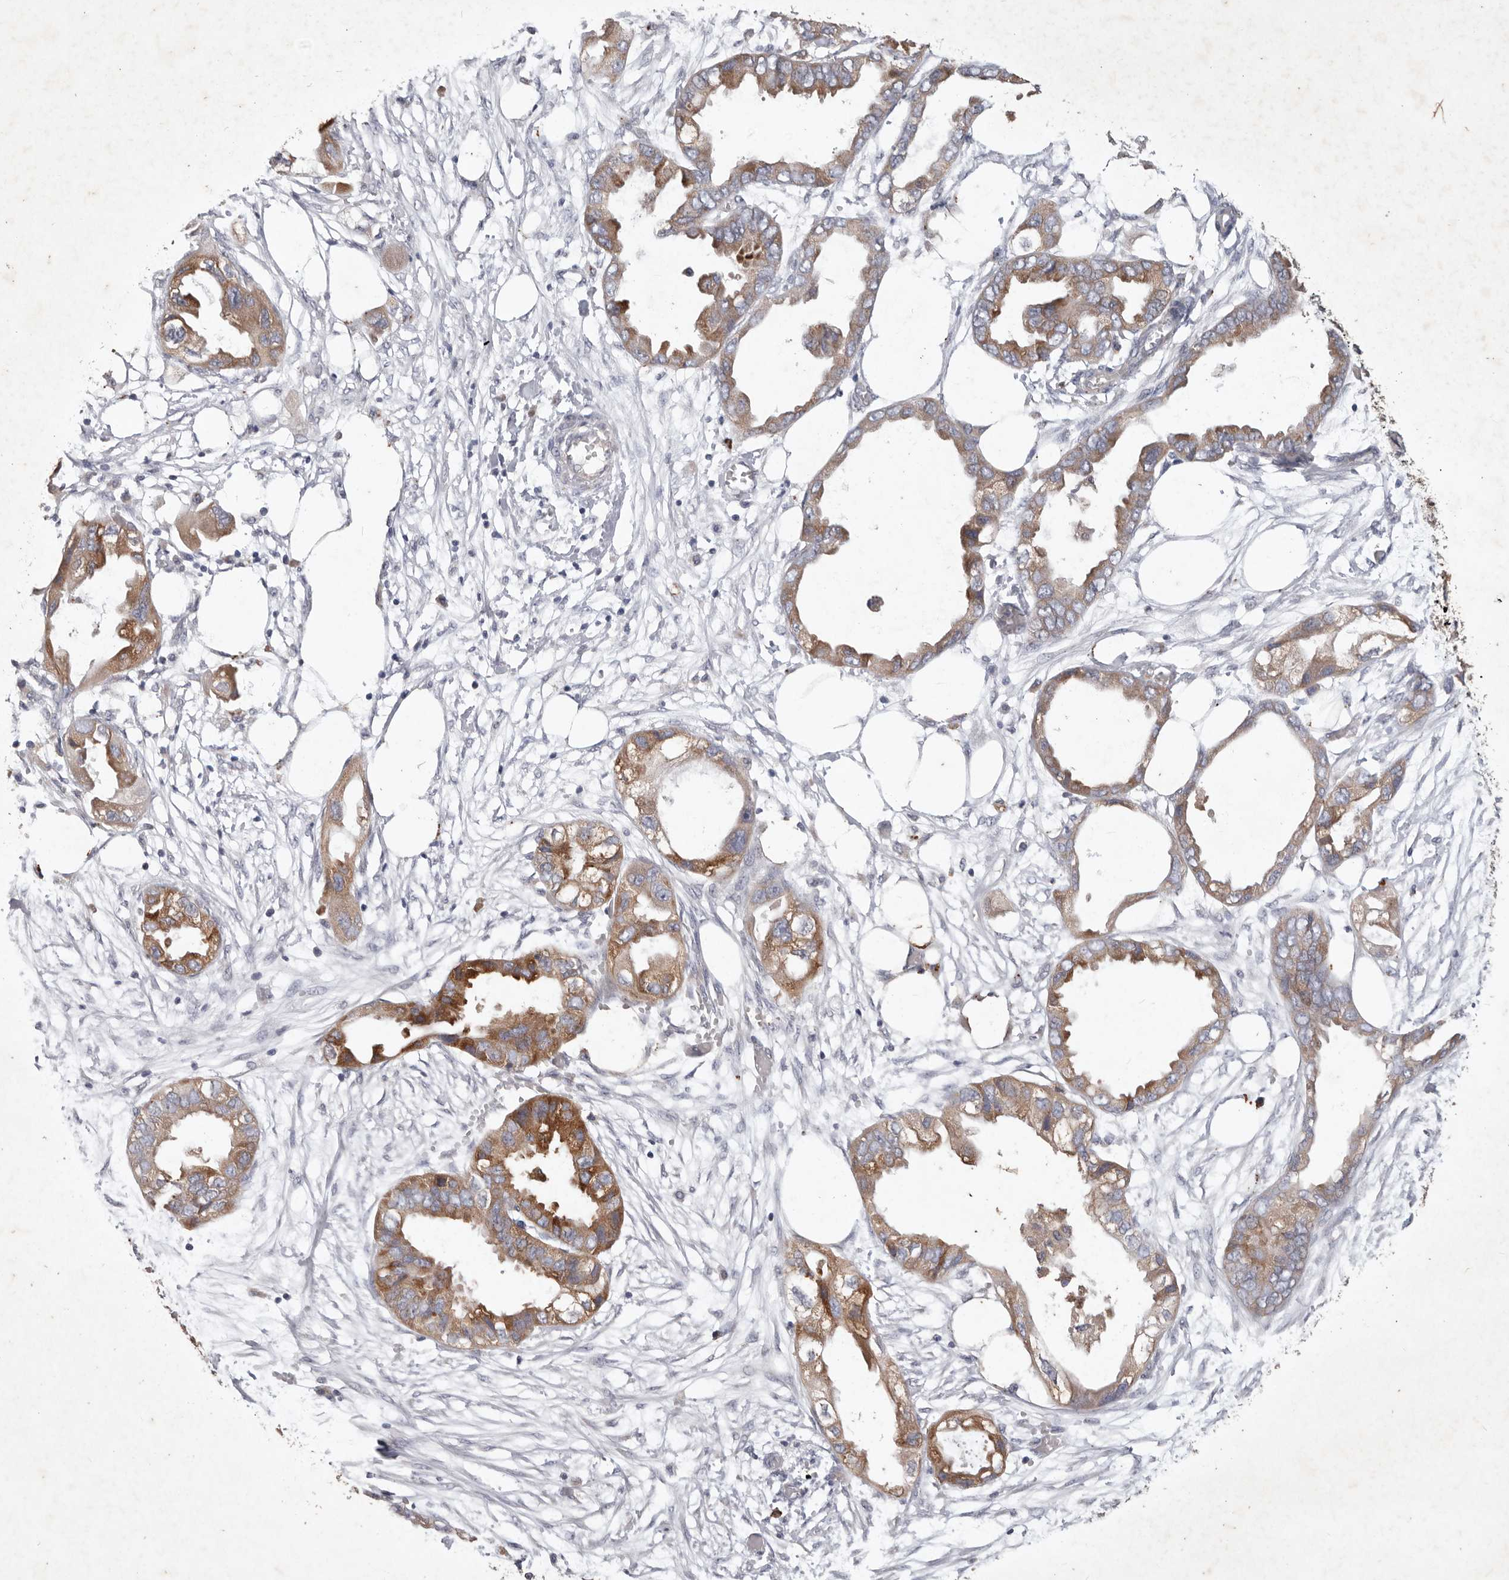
{"staining": {"intensity": "moderate", "quantity": ">75%", "location": "cytoplasmic/membranous"}, "tissue": "endometrial cancer", "cell_type": "Tumor cells", "image_type": "cancer", "snomed": [{"axis": "morphology", "description": "Adenocarcinoma, NOS"}, {"axis": "morphology", "description": "Adenocarcinoma, metastatic, NOS"}, {"axis": "topography", "description": "Adipose tissue"}, {"axis": "topography", "description": "Endometrium"}], "caption": "IHC image of neoplastic tissue: human adenocarcinoma (endometrial) stained using immunohistochemistry reveals medium levels of moderate protein expression localized specifically in the cytoplasmic/membranous of tumor cells, appearing as a cytoplasmic/membranous brown color.", "gene": "WDR77", "patient": {"sex": "female", "age": 67}}